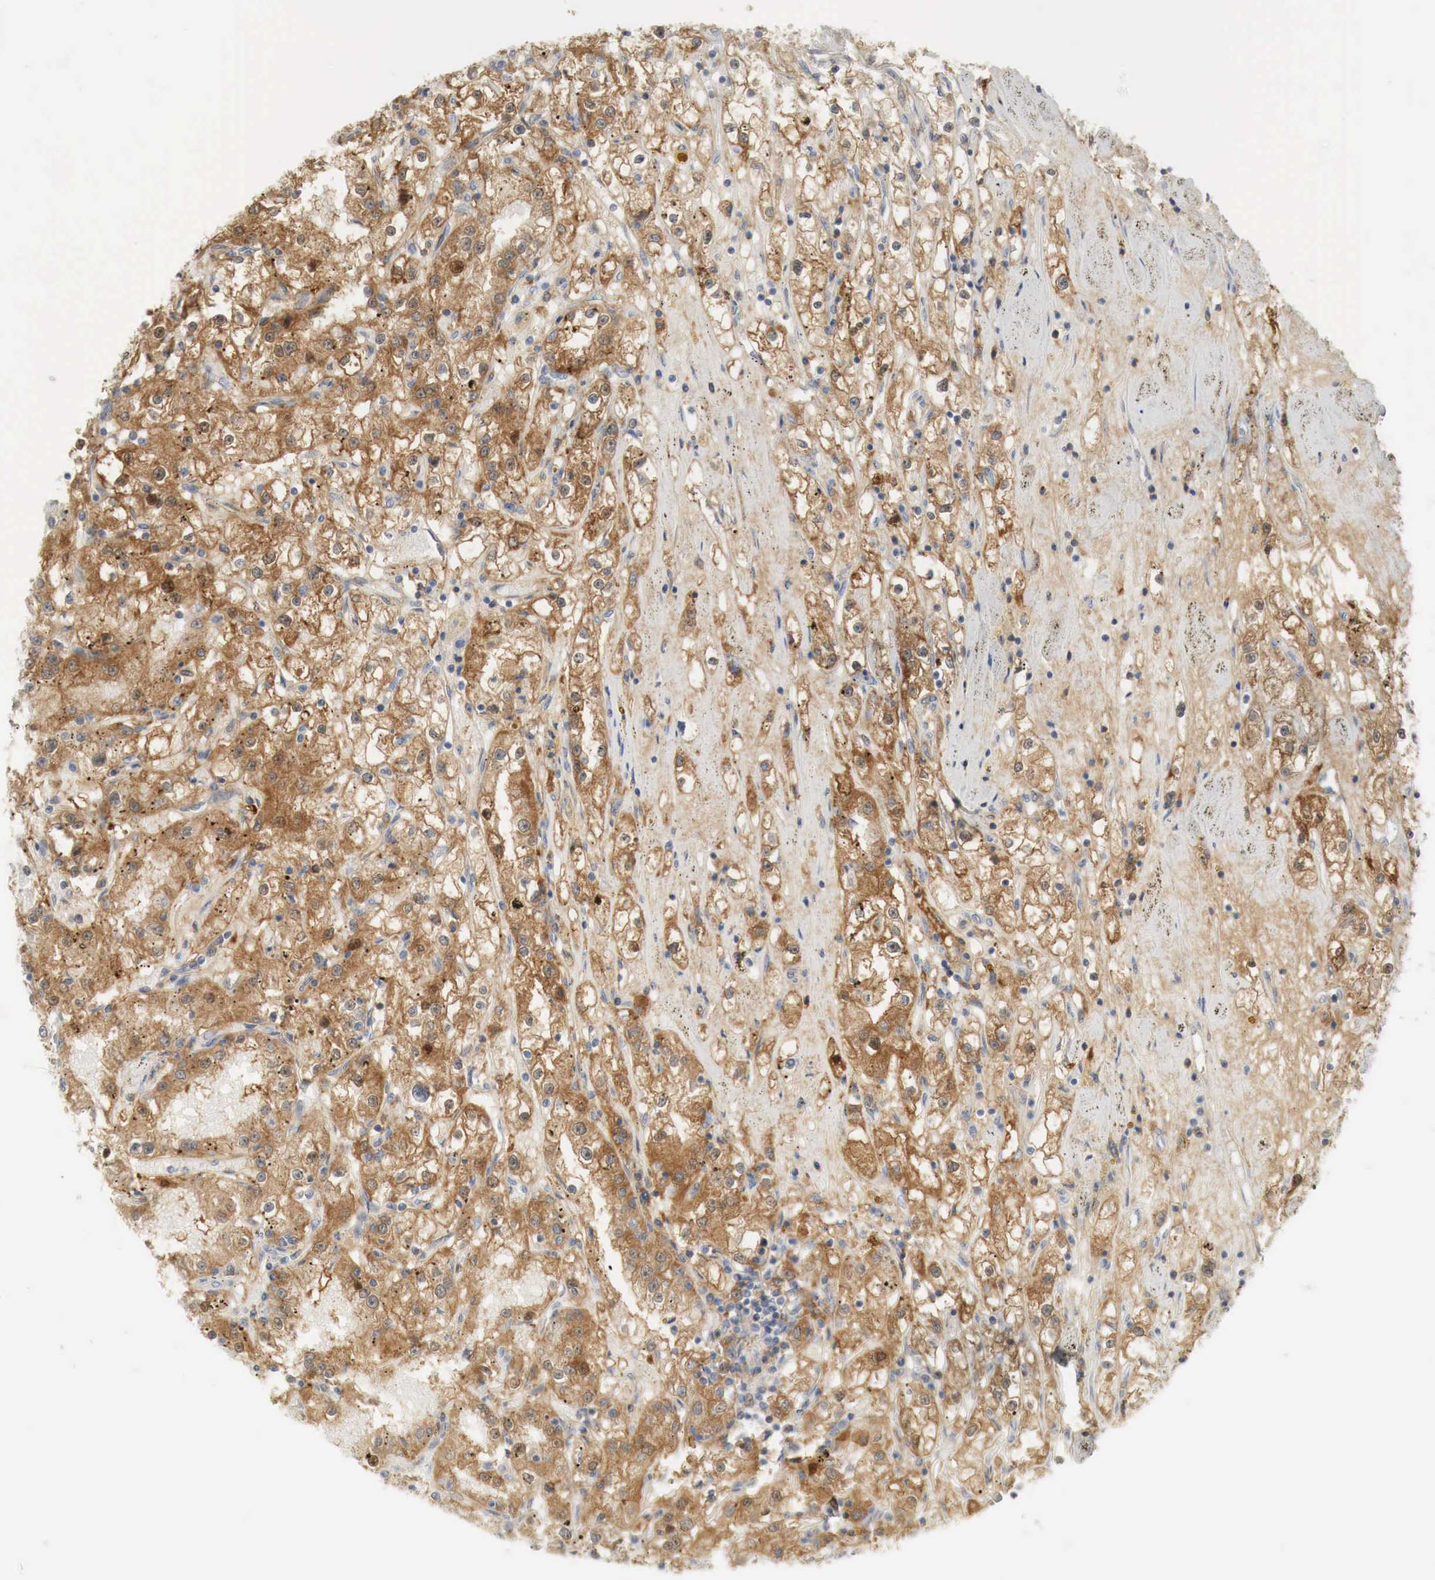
{"staining": {"intensity": "moderate", "quantity": "25%-75%", "location": "cytoplasmic/membranous,nuclear"}, "tissue": "renal cancer", "cell_type": "Tumor cells", "image_type": "cancer", "snomed": [{"axis": "morphology", "description": "Adenocarcinoma, NOS"}, {"axis": "topography", "description": "Kidney"}], "caption": "The micrograph shows staining of renal adenocarcinoma, revealing moderate cytoplasmic/membranous and nuclear protein positivity (brown color) within tumor cells.", "gene": "MYC", "patient": {"sex": "male", "age": 56}}